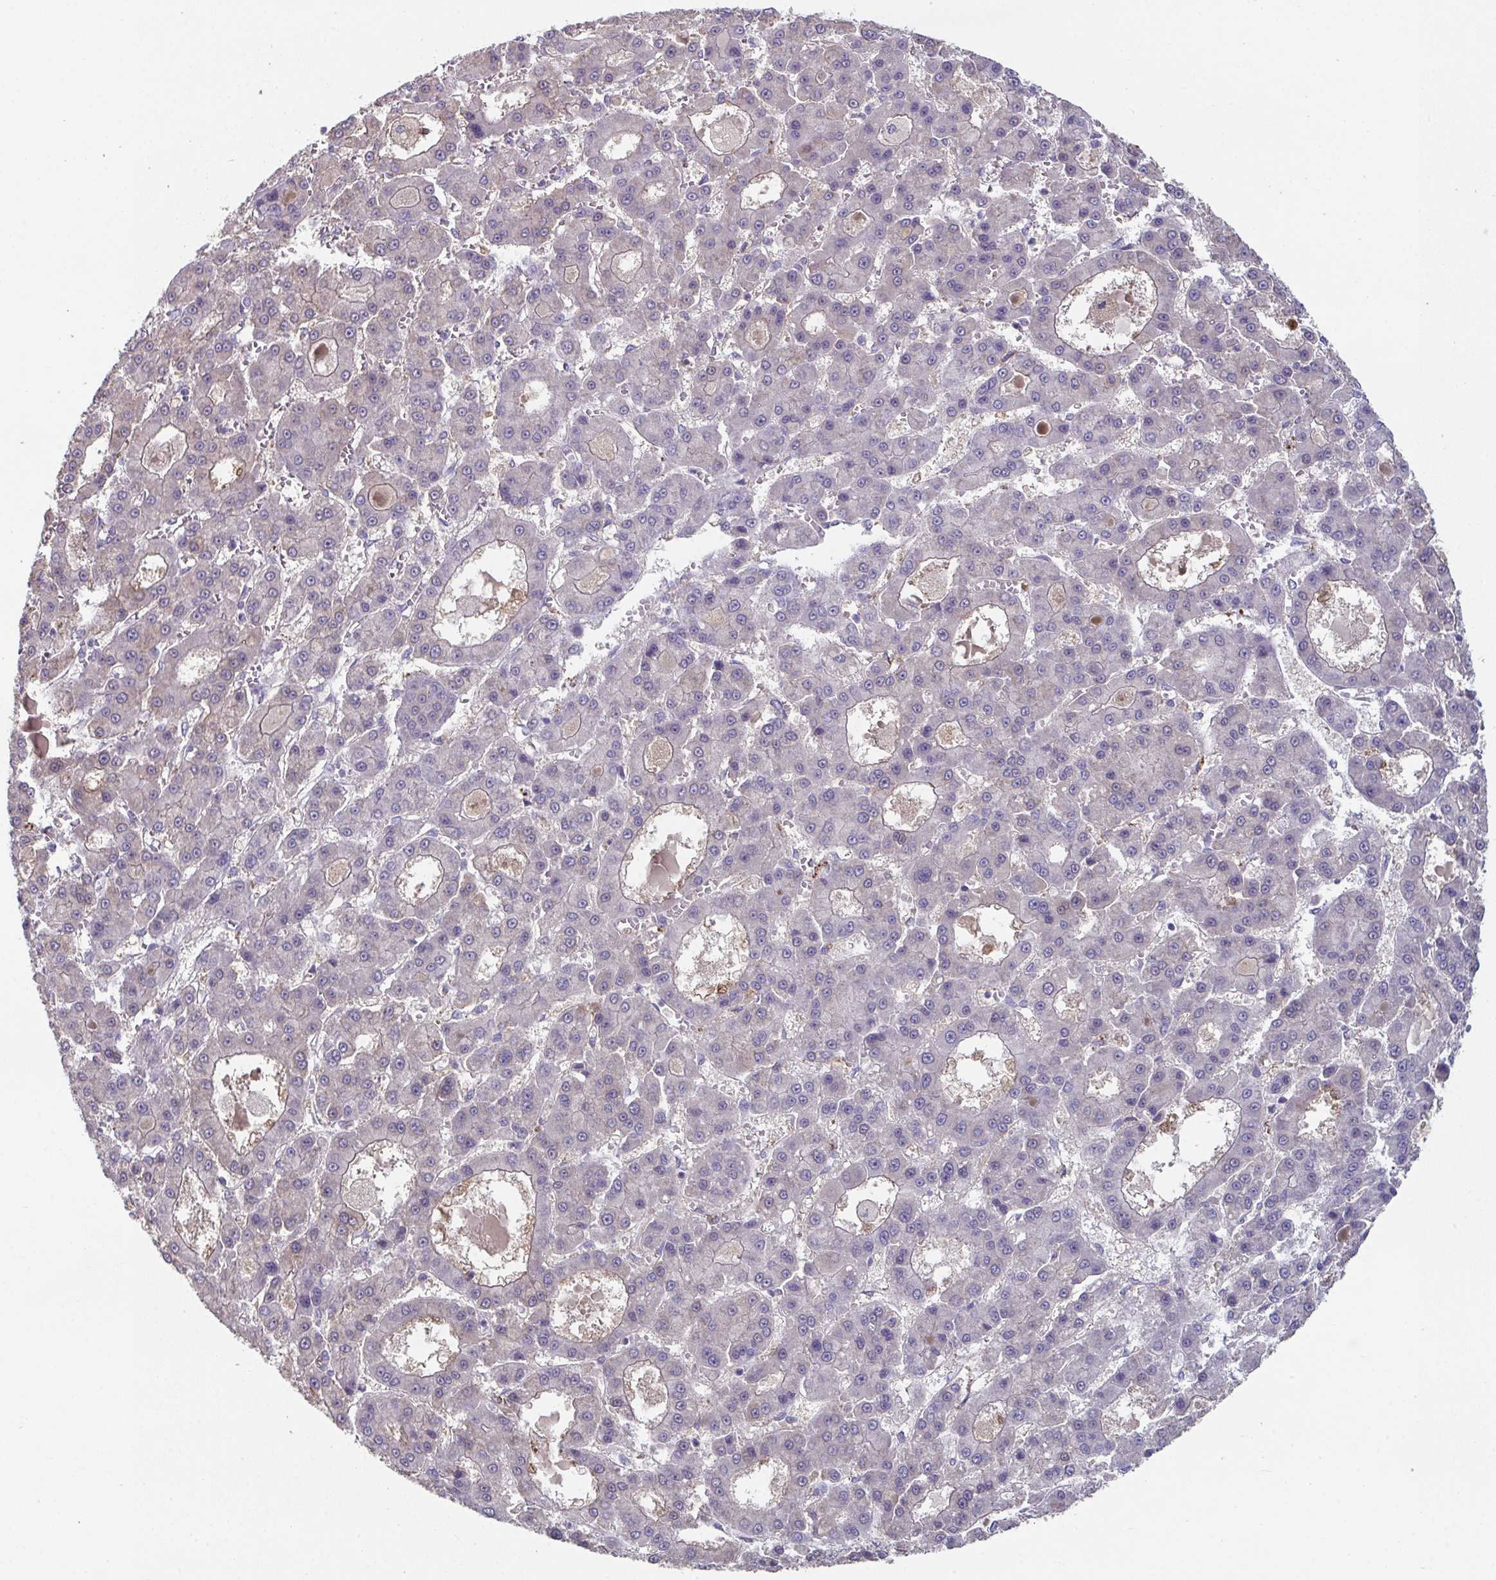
{"staining": {"intensity": "weak", "quantity": "<25%", "location": "nuclear"}, "tissue": "liver cancer", "cell_type": "Tumor cells", "image_type": "cancer", "snomed": [{"axis": "morphology", "description": "Carcinoma, Hepatocellular, NOS"}, {"axis": "topography", "description": "Liver"}], "caption": "Micrograph shows no significant protein expression in tumor cells of liver cancer.", "gene": "ADAM21", "patient": {"sex": "male", "age": 70}}